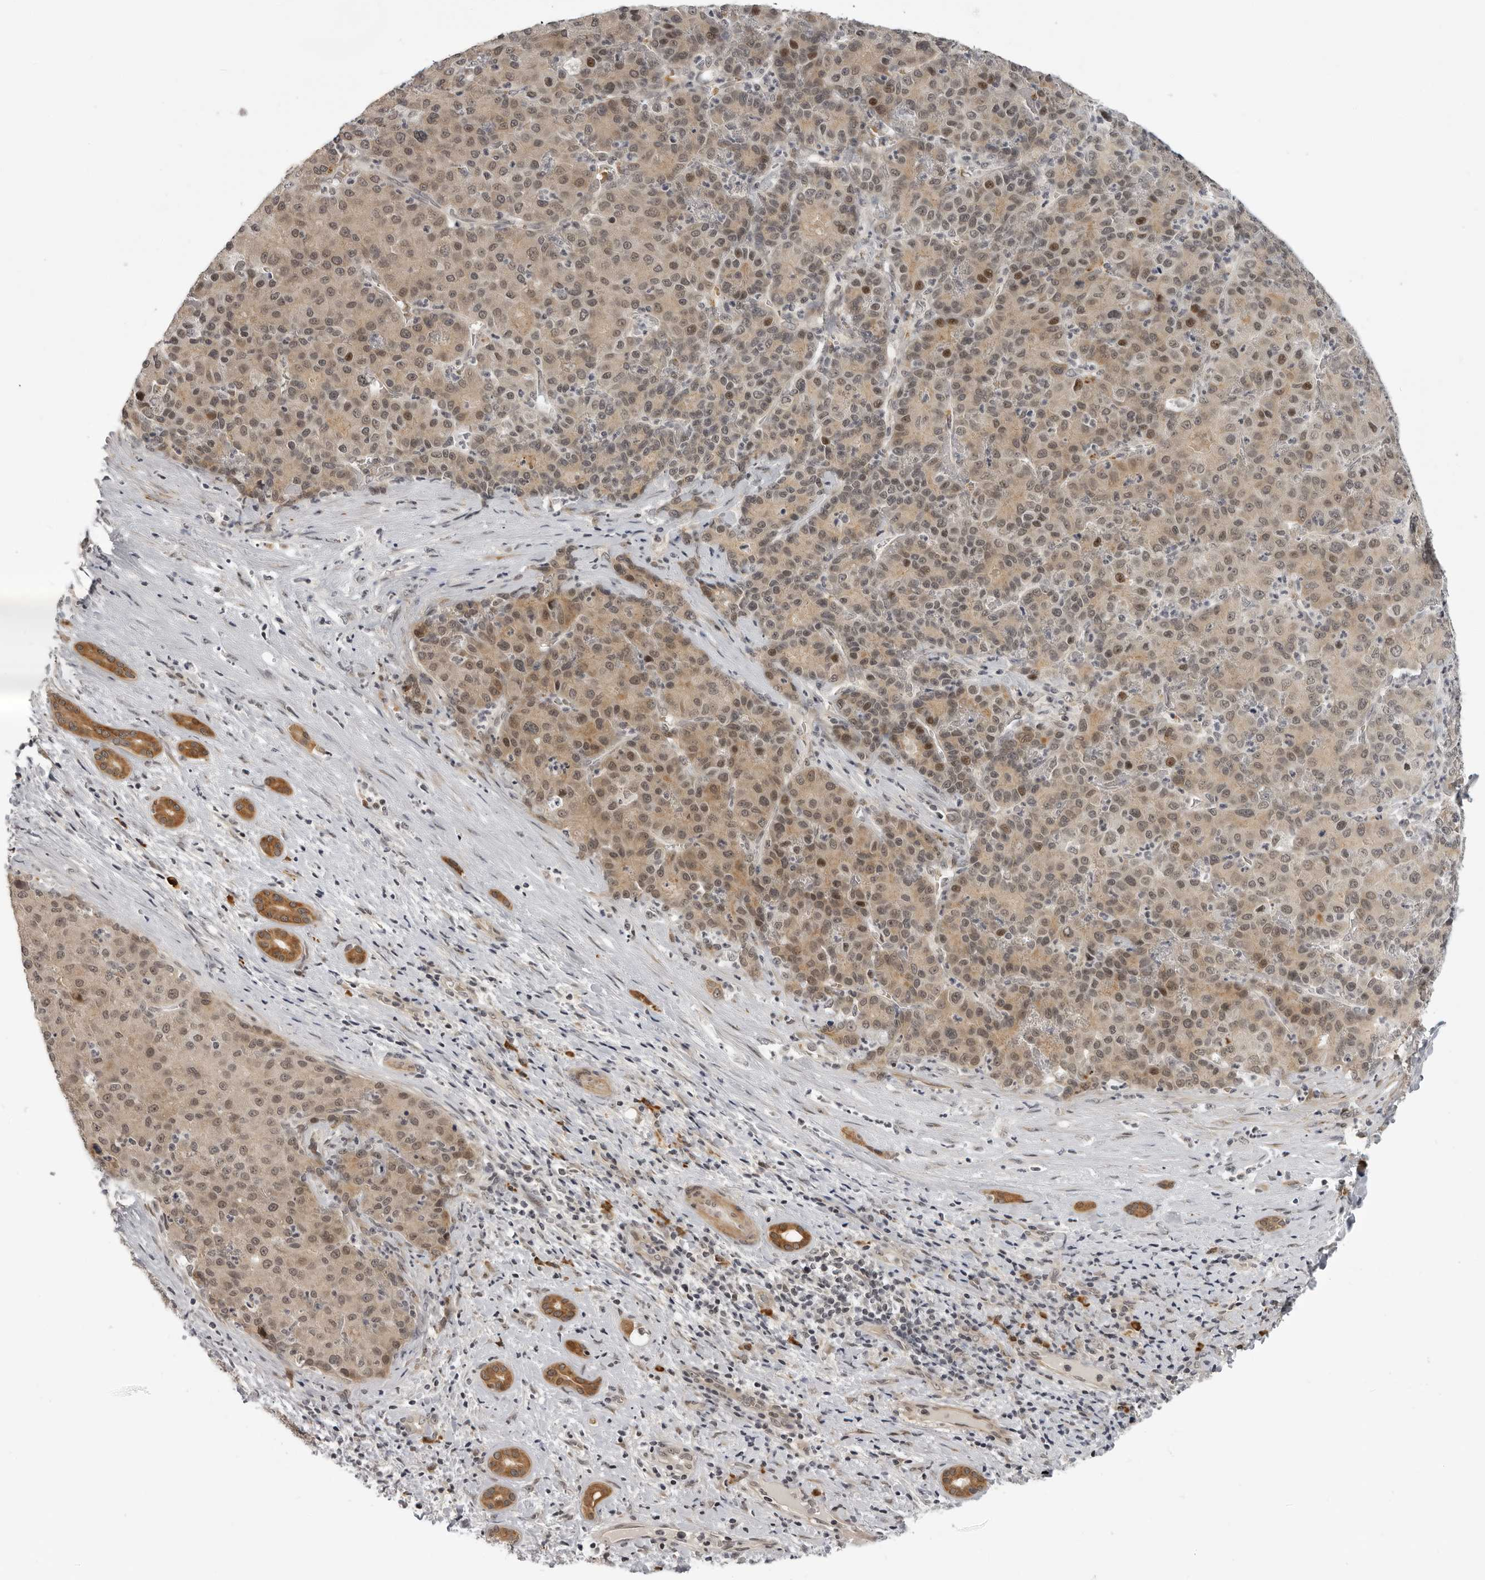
{"staining": {"intensity": "moderate", "quantity": ">75%", "location": "cytoplasmic/membranous,nuclear"}, "tissue": "liver cancer", "cell_type": "Tumor cells", "image_type": "cancer", "snomed": [{"axis": "morphology", "description": "Carcinoma, Hepatocellular, NOS"}, {"axis": "topography", "description": "Liver"}], "caption": "Protein analysis of hepatocellular carcinoma (liver) tissue displays moderate cytoplasmic/membranous and nuclear staining in about >75% of tumor cells.", "gene": "ALPK2", "patient": {"sex": "male", "age": 65}}